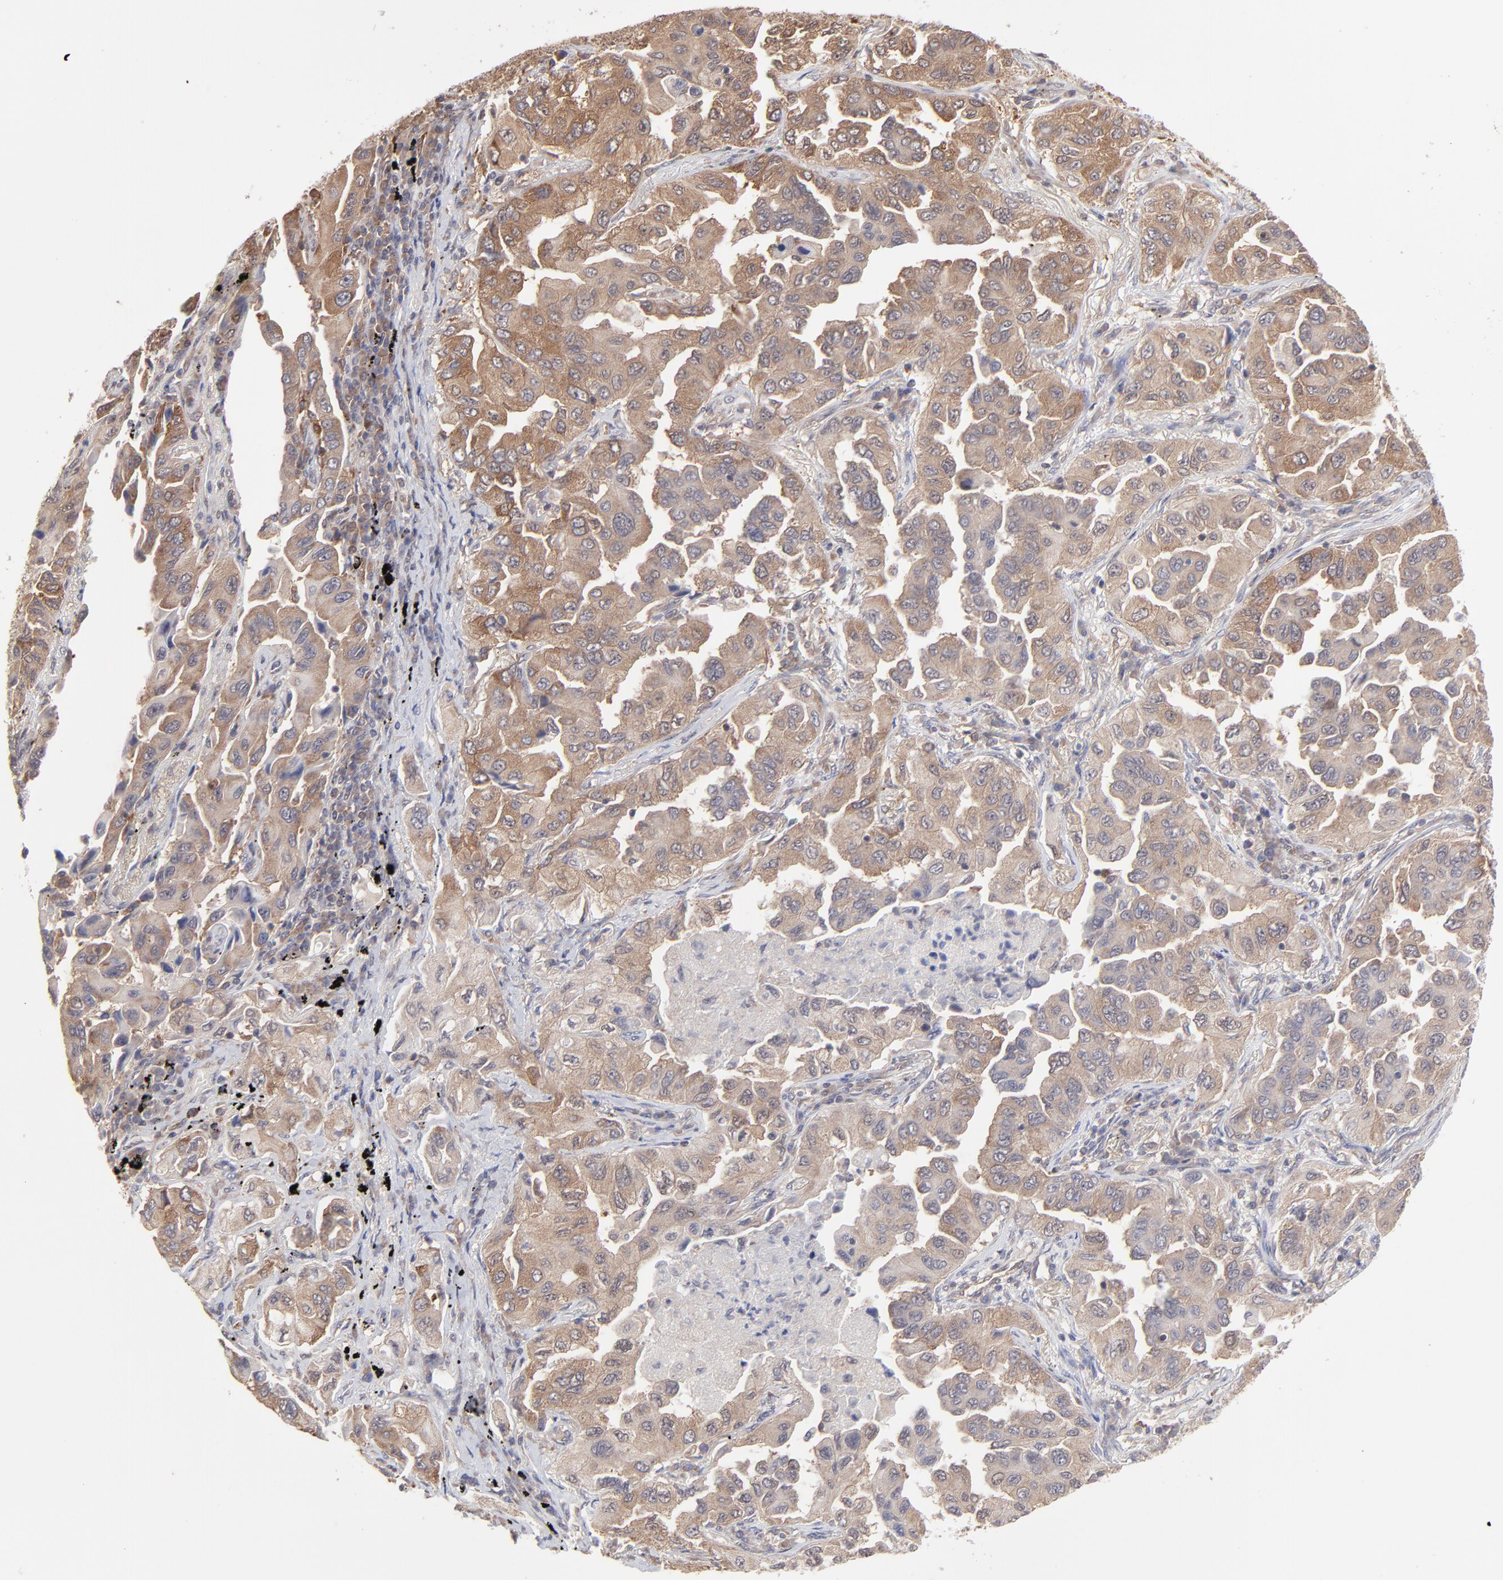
{"staining": {"intensity": "moderate", "quantity": ">75%", "location": "cytoplasmic/membranous"}, "tissue": "lung cancer", "cell_type": "Tumor cells", "image_type": "cancer", "snomed": [{"axis": "morphology", "description": "Adenocarcinoma, NOS"}, {"axis": "topography", "description": "Lung"}], "caption": "Lung cancer (adenocarcinoma) stained with DAB (3,3'-diaminobenzidine) IHC exhibits medium levels of moderate cytoplasmic/membranous positivity in about >75% of tumor cells. (IHC, brightfield microscopy, high magnification).", "gene": "GART", "patient": {"sex": "female", "age": 65}}